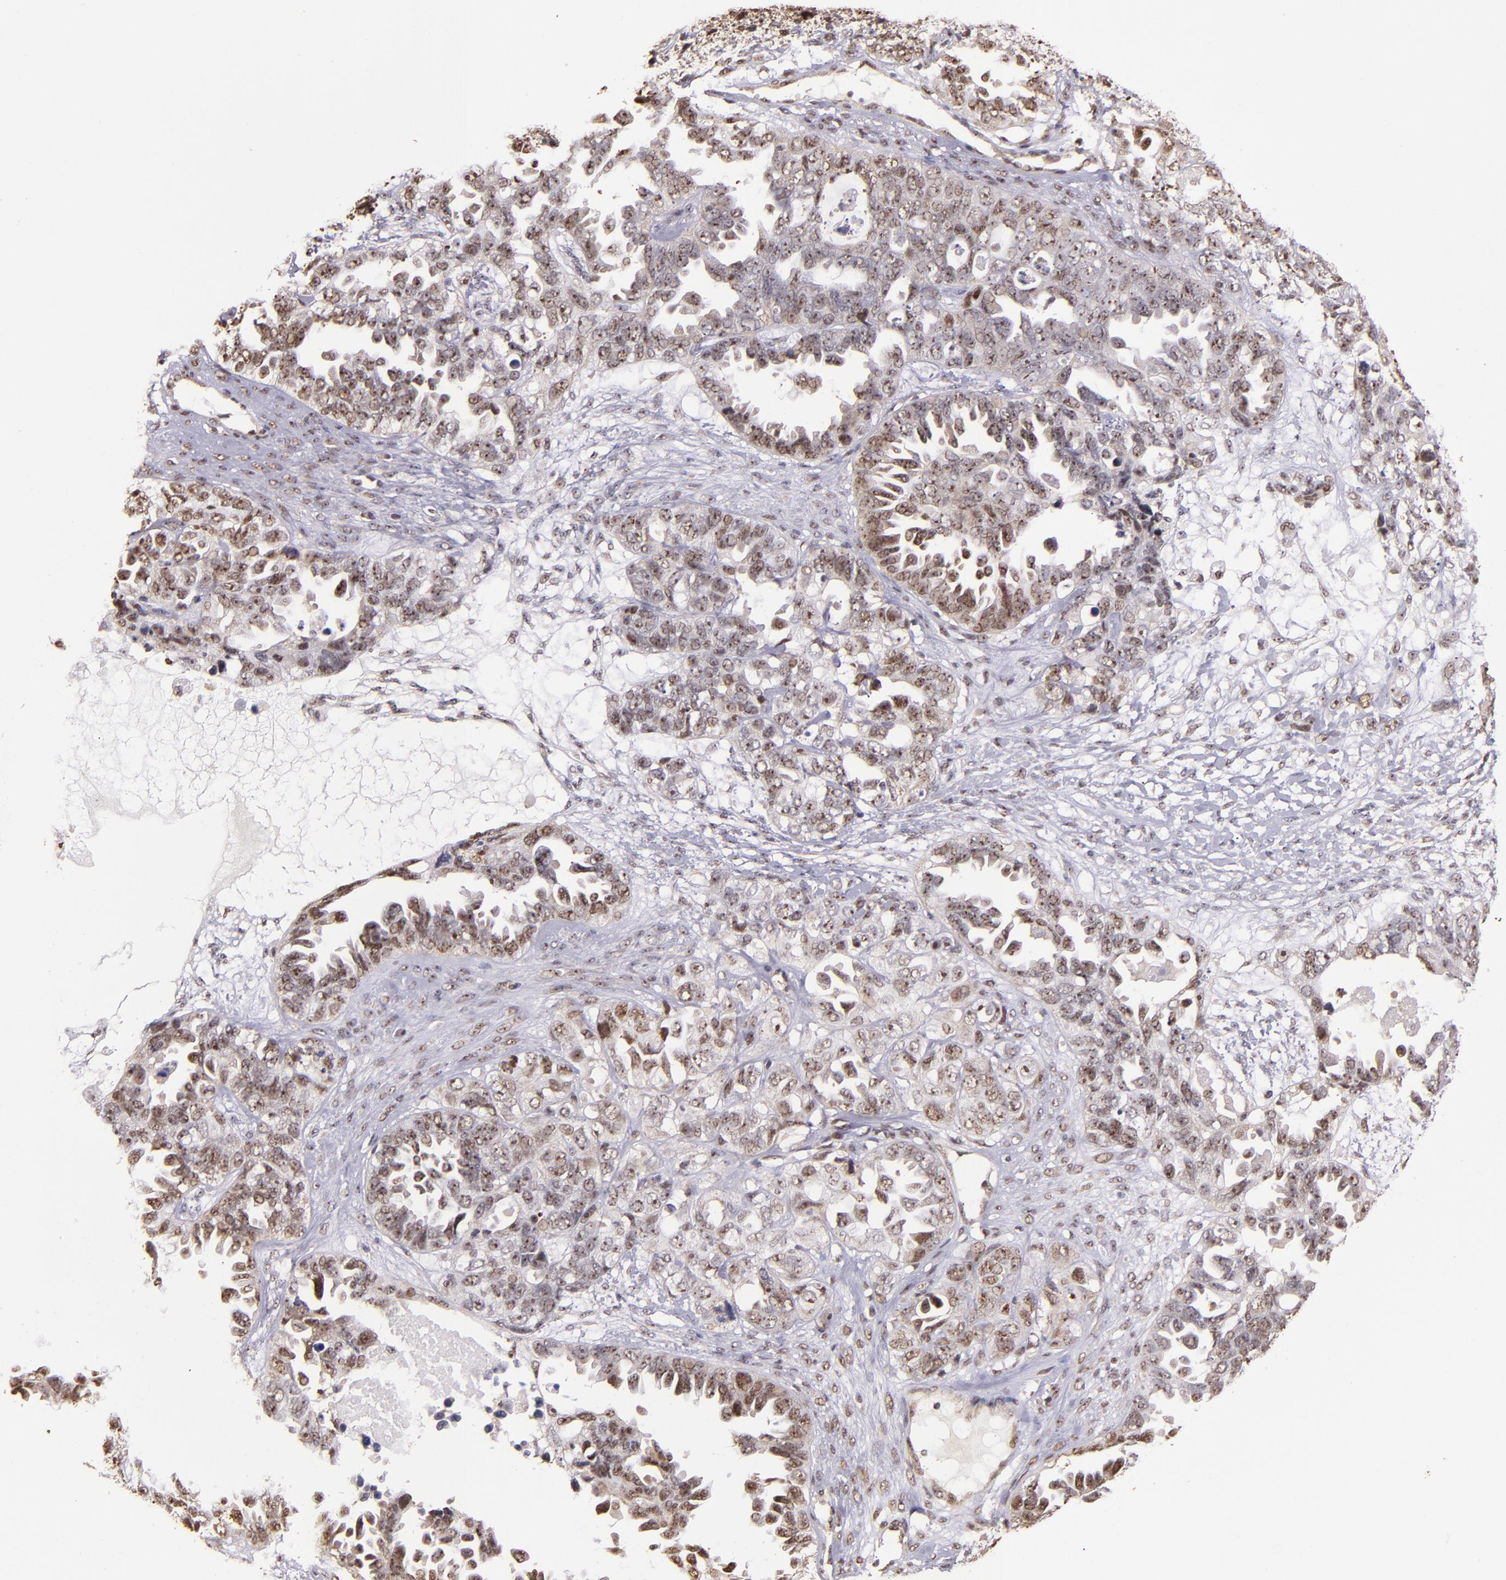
{"staining": {"intensity": "moderate", "quantity": ">75%", "location": "cytoplasmic/membranous,nuclear"}, "tissue": "ovarian cancer", "cell_type": "Tumor cells", "image_type": "cancer", "snomed": [{"axis": "morphology", "description": "Cystadenocarcinoma, serous, NOS"}, {"axis": "topography", "description": "Ovary"}], "caption": "Protein staining shows moderate cytoplasmic/membranous and nuclear staining in approximately >75% of tumor cells in ovarian serous cystadenocarcinoma.", "gene": "CECR2", "patient": {"sex": "female", "age": 82}}